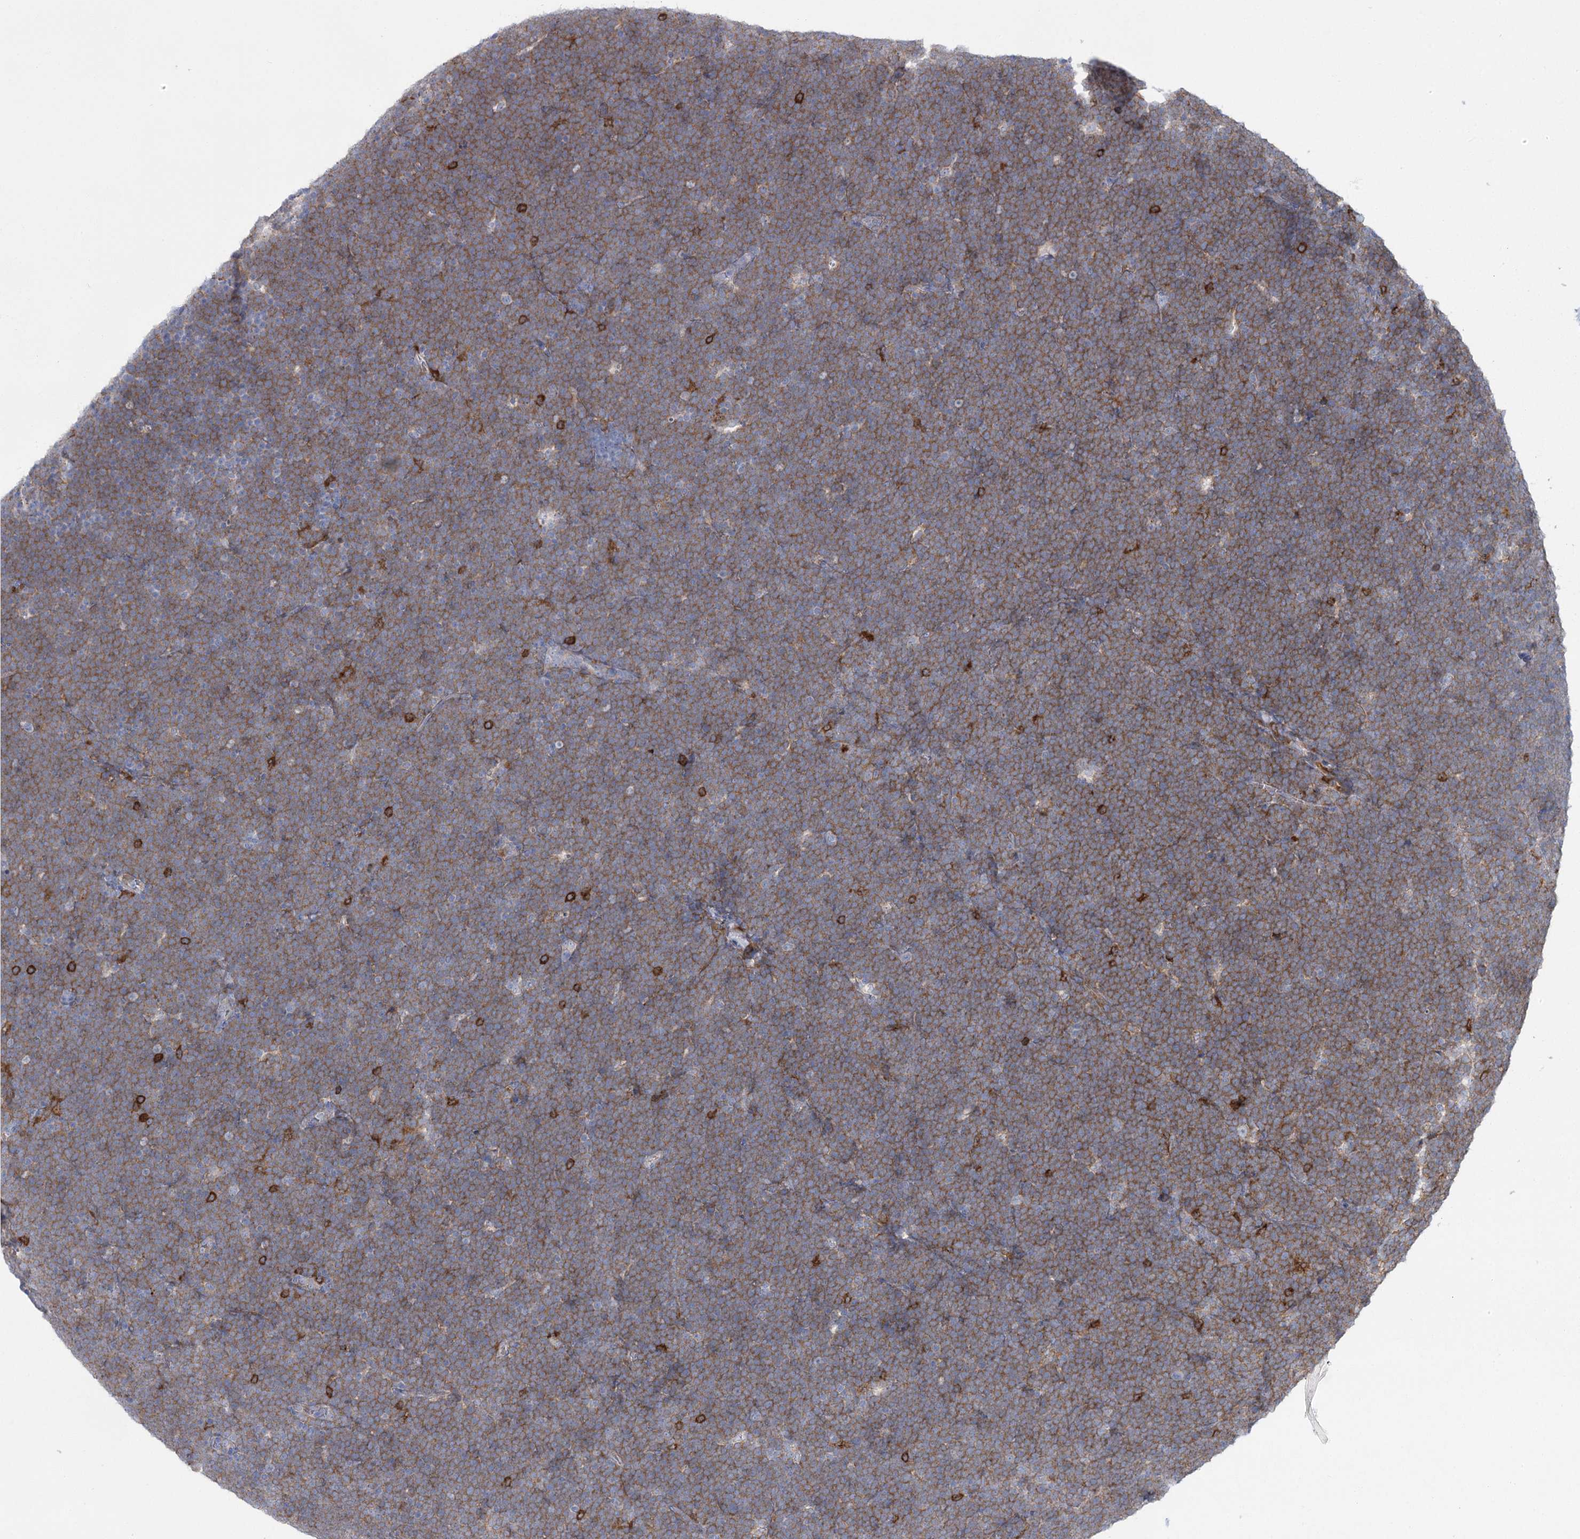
{"staining": {"intensity": "moderate", "quantity": "25%-75%", "location": "cytoplasmic/membranous"}, "tissue": "lymphoma", "cell_type": "Tumor cells", "image_type": "cancer", "snomed": [{"axis": "morphology", "description": "Malignant lymphoma, non-Hodgkin's type, High grade"}, {"axis": "topography", "description": "Lymph node"}], "caption": "Immunohistochemistry image of neoplastic tissue: human malignant lymphoma, non-Hodgkin's type (high-grade) stained using immunohistochemistry (IHC) exhibits medium levels of moderate protein expression localized specifically in the cytoplasmic/membranous of tumor cells, appearing as a cytoplasmic/membranous brown color.", "gene": "CCDC88A", "patient": {"sex": "male", "age": 13}}